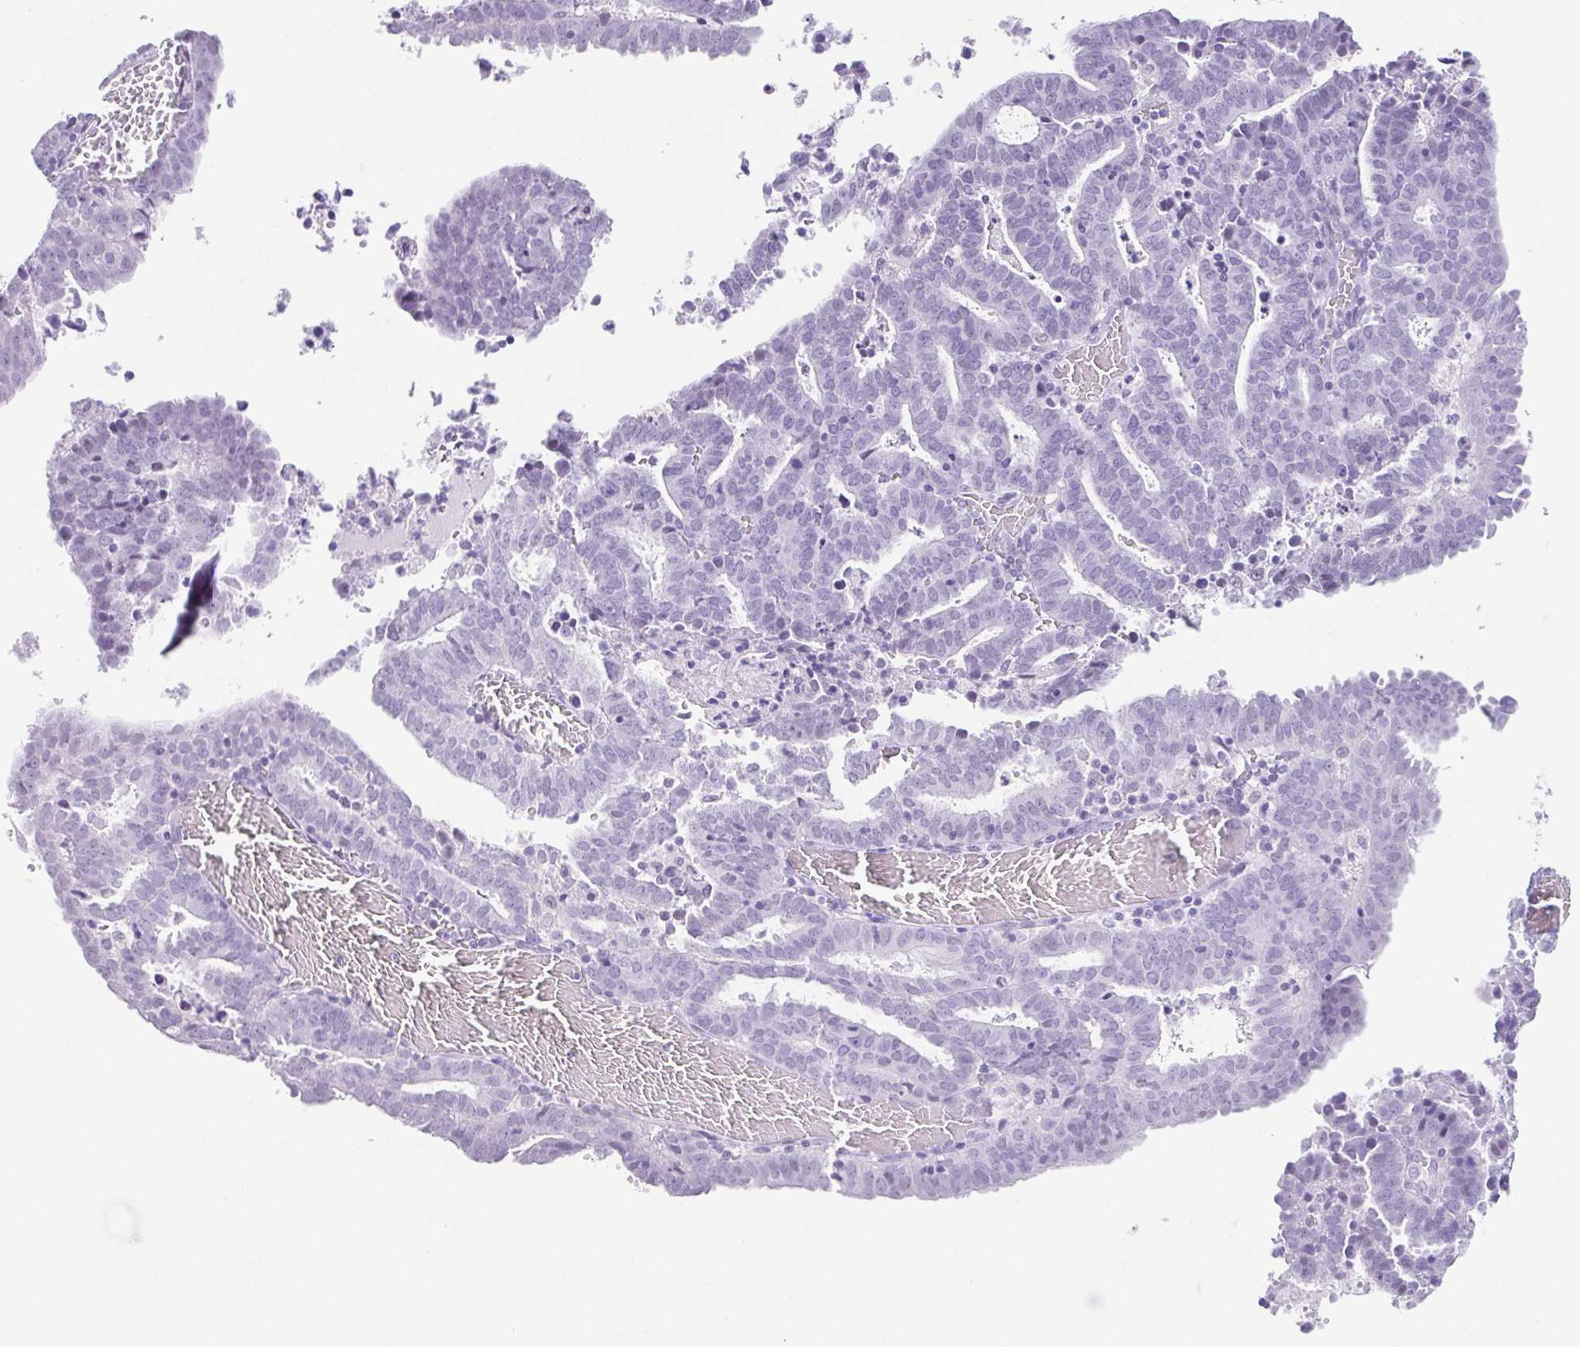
{"staining": {"intensity": "negative", "quantity": "none", "location": "none"}, "tissue": "endometrial cancer", "cell_type": "Tumor cells", "image_type": "cancer", "snomed": [{"axis": "morphology", "description": "Adenocarcinoma, NOS"}, {"axis": "topography", "description": "Uterus"}], "caption": "IHC of human endometrial cancer exhibits no staining in tumor cells. The staining was performed using DAB to visualize the protein expression in brown, while the nuclei were stained in blue with hematoxylin (Magnification: 20x).", "gene": "ESX1", "patient": {"sex": "female", "age": 83}}